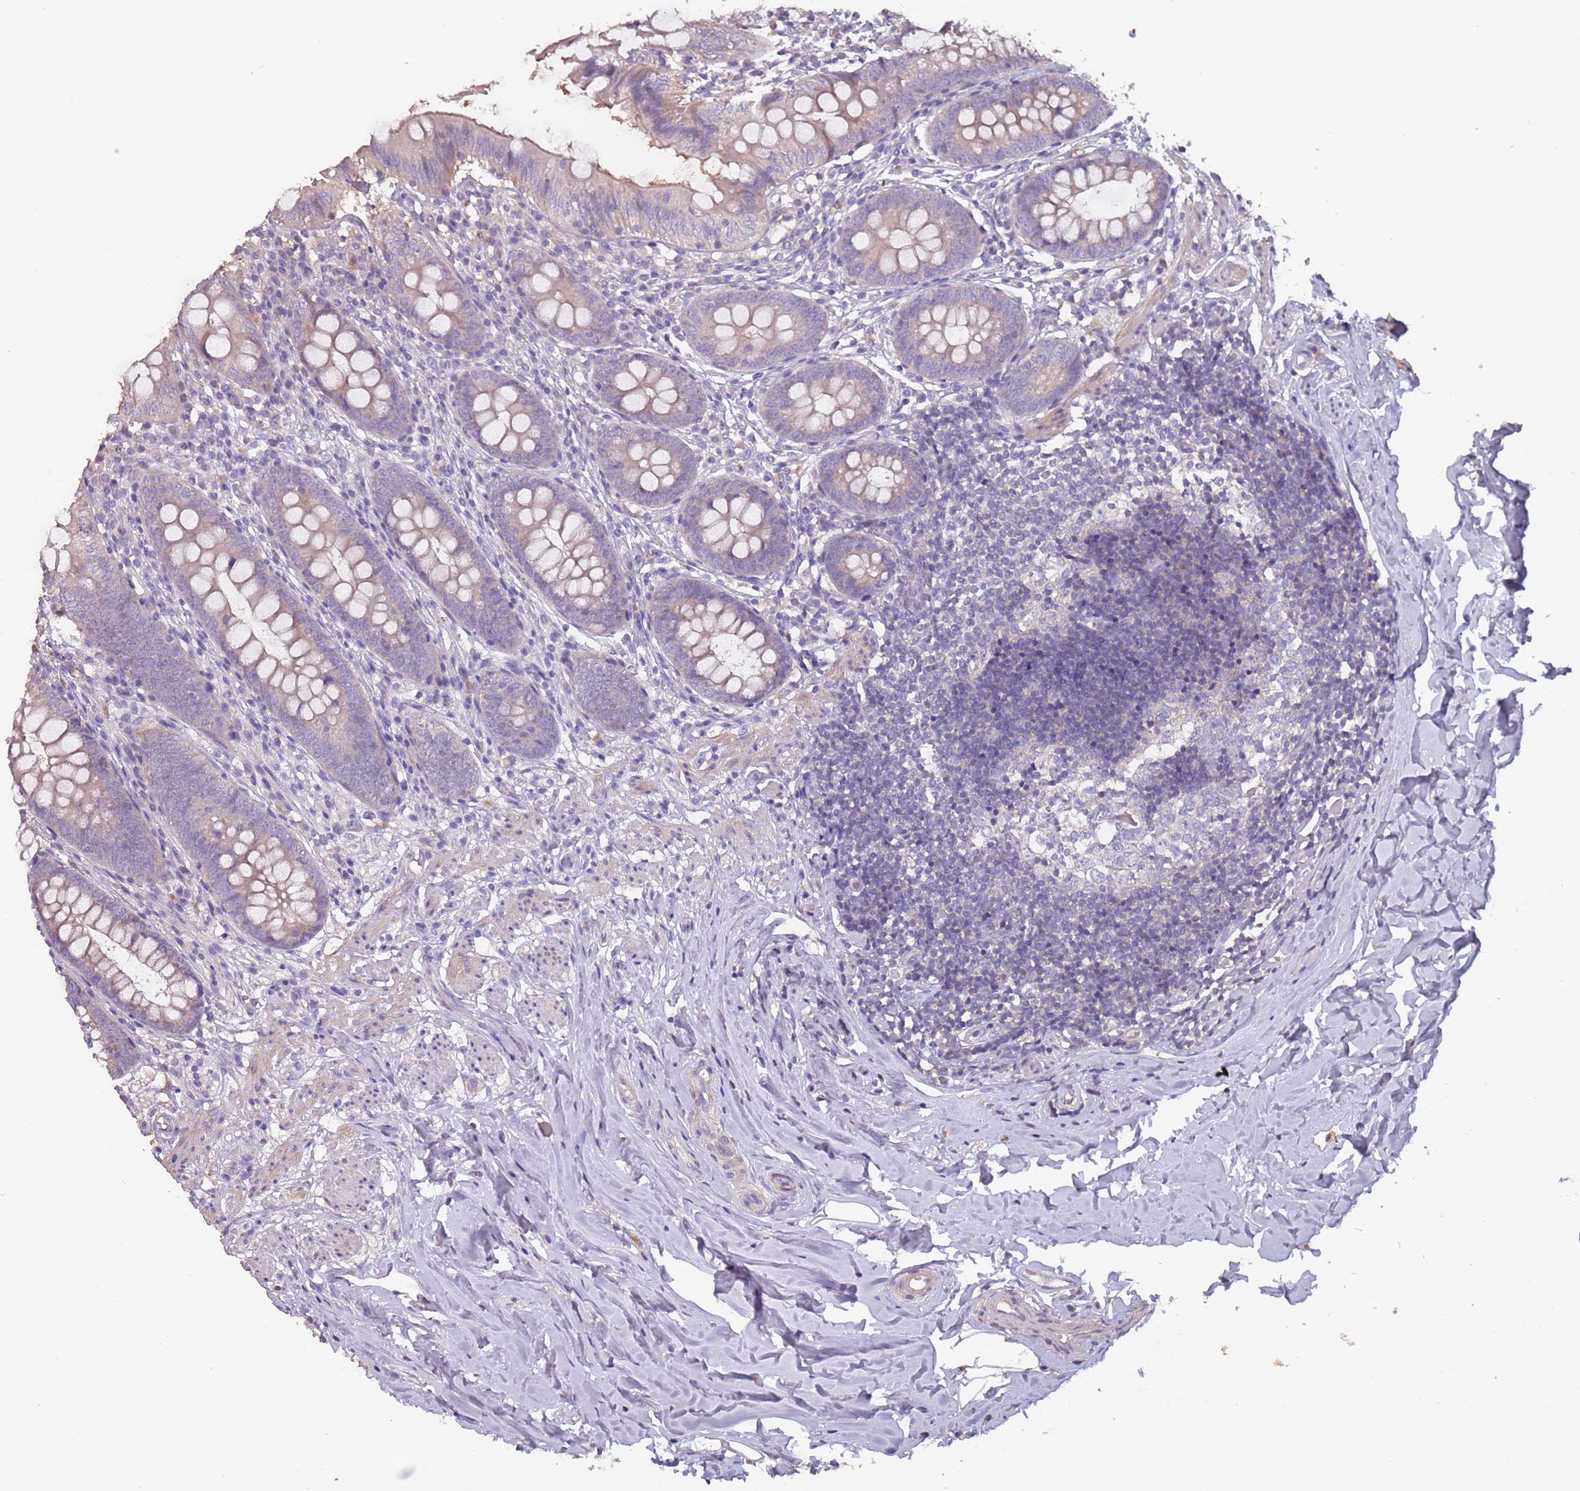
{"staining": {"intensity": "weak", "quantity": "25%-75%", "location": "cytoplasmic/membranous"}, "tissue": "appendix", "cell_type": "Glandular cells", "image_type": "normal", "snomed": [{"axis": "morphology", "description": "Normal tissue, NOS"}, {"axis": "topography", "description": "Appendix"}], "caption": "Immunohistochemistry (IHC) (DAB (3,3'-diaminobenzidine)) staining of benign appendix exhibits weak cytoplasmic/membranous protein expression in approximately 25%-75% of glandular cells.", "gene": "MBD3L1", "patient": {"sex": "female", "age": 51}}